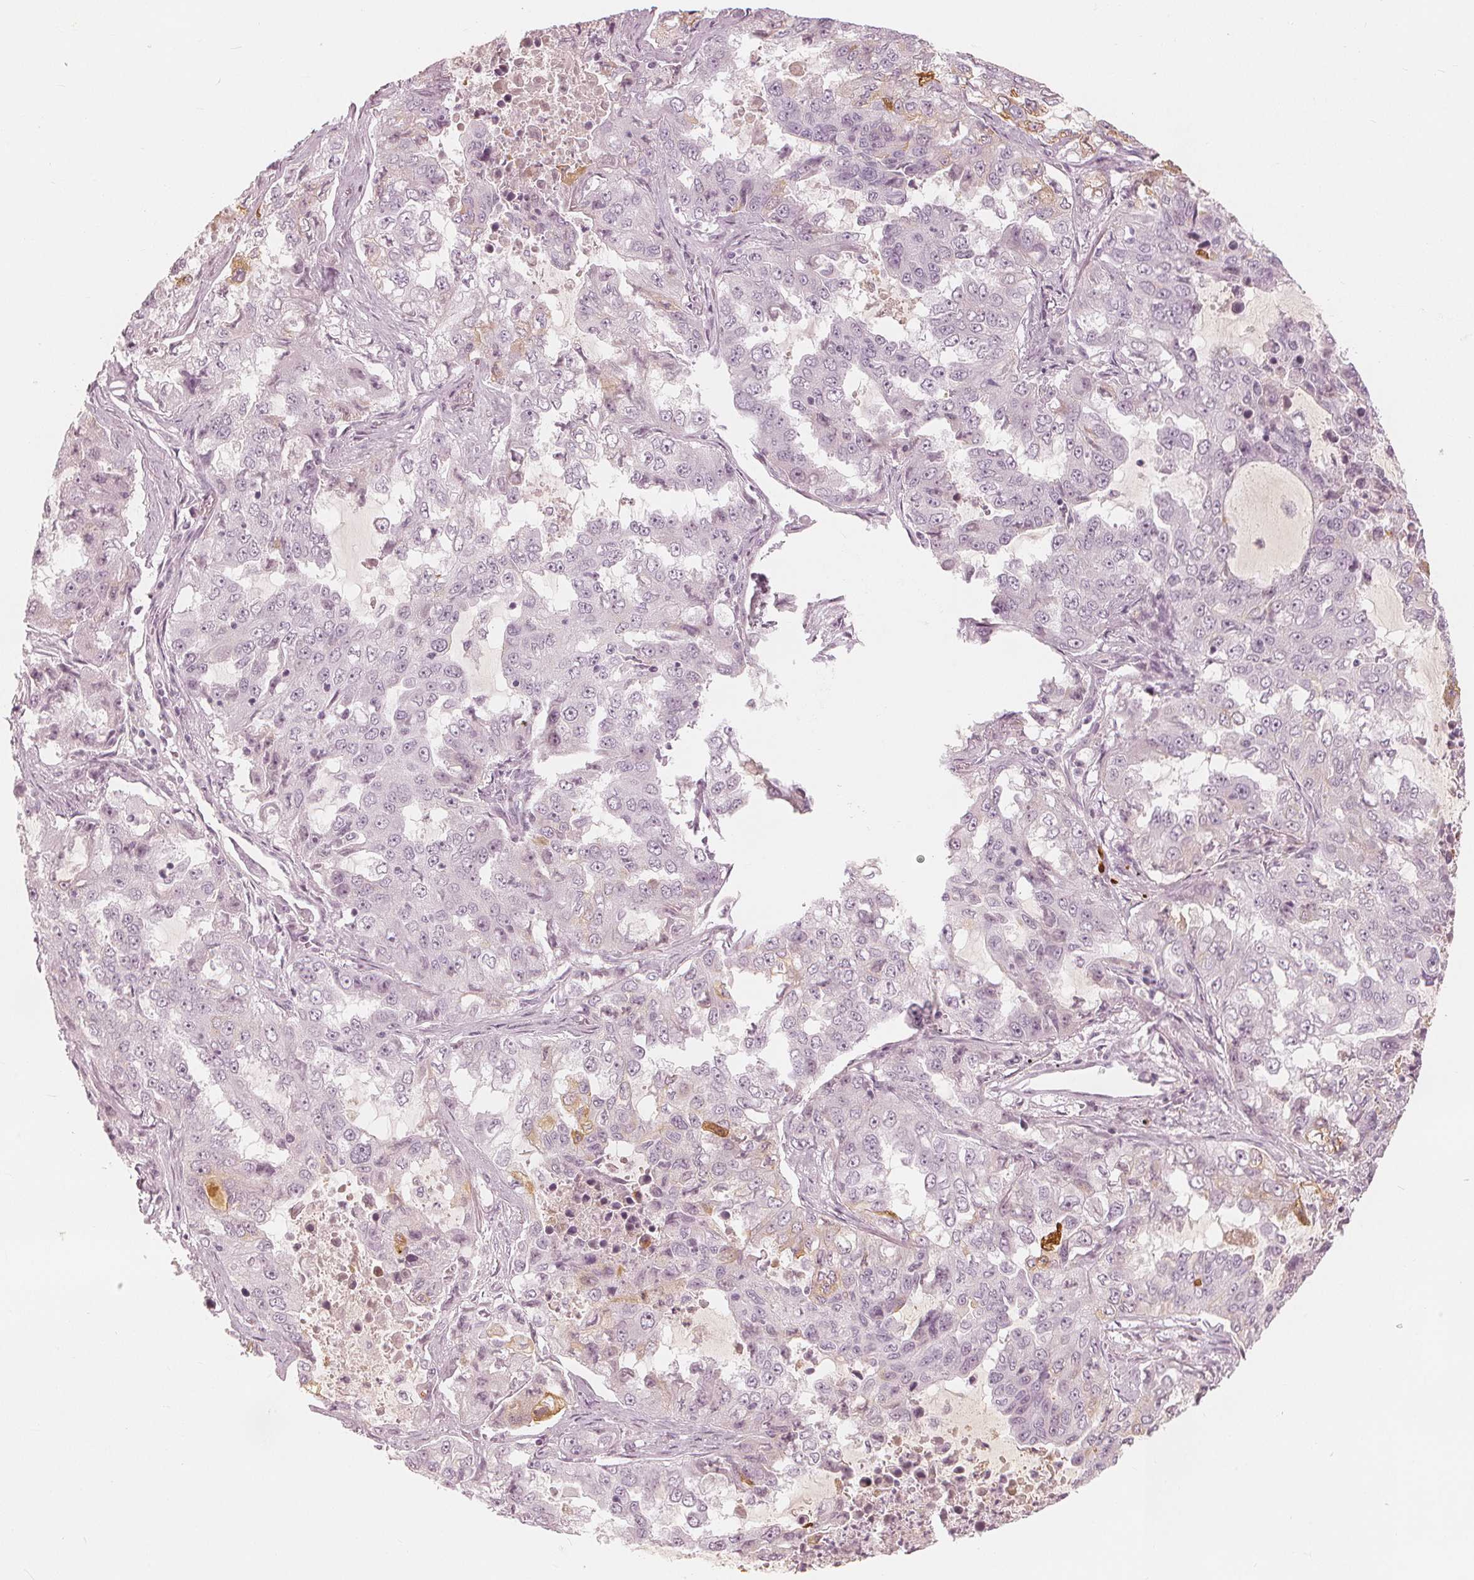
{"staining": {"intensity": "negative", "quantity": "none", "location": "none"}, "tissue": "lung cancer", "cell_type": "Tumor cells", "image_type": "cancer", "snomed": [{"axis": "morphology", "description": "Adenocarcinoma, NOS"}, {"axis": "topography", "description": "Lung"}], "caption": "Lung cancer (adenocarcinoma) stained for a protein using immunohistochemistry (IHC) shows no positivity tumor cells.", "gene": "PAEP", "patient": {"sex": "female", "age": 61}}